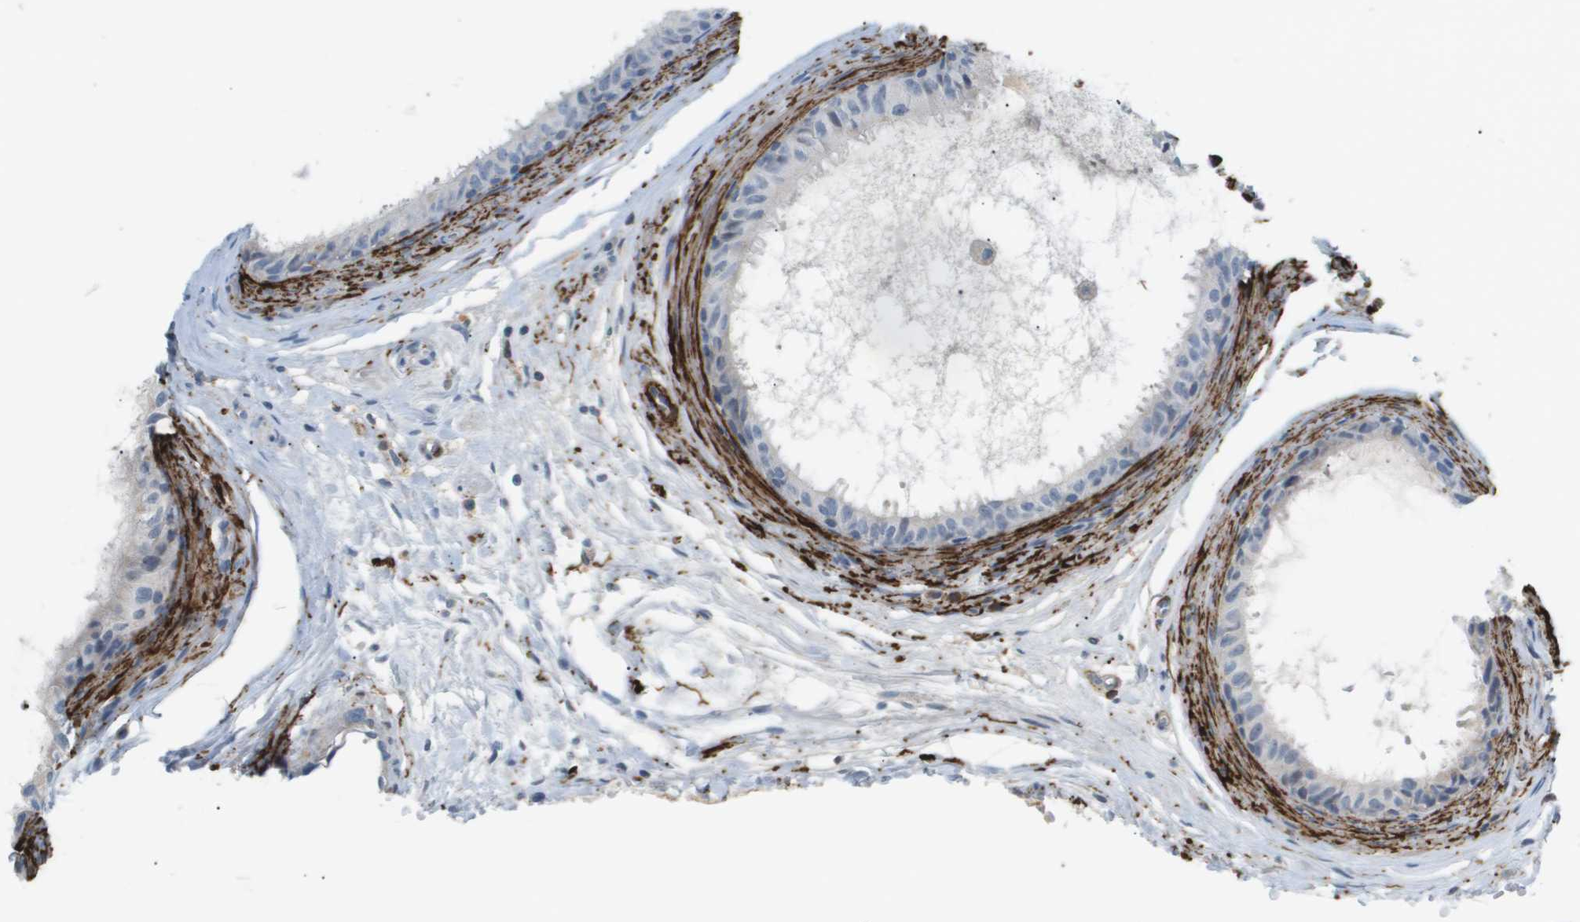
{"staining": {"intensity": "weak", "quantity": "<25%", "location": "cytoplasmic/membranous"}, "tissue": "epididymis", "cell_type": "Glandular cells", "image_type": "normal", "snomed": [{"axis": "morphology", "description": "Normal tissue, NOS"}, {"axis": "morphology", "description": "Inflammation, NOS"}, {"axis": "topography", "description": "Epididymis"}], "caption": "Human epididymis stained for a protein using immunohistochemistry reveals no staining in glandular cells.", "gene": "VTN", "patient": {"sex": "male", "age": 85}}